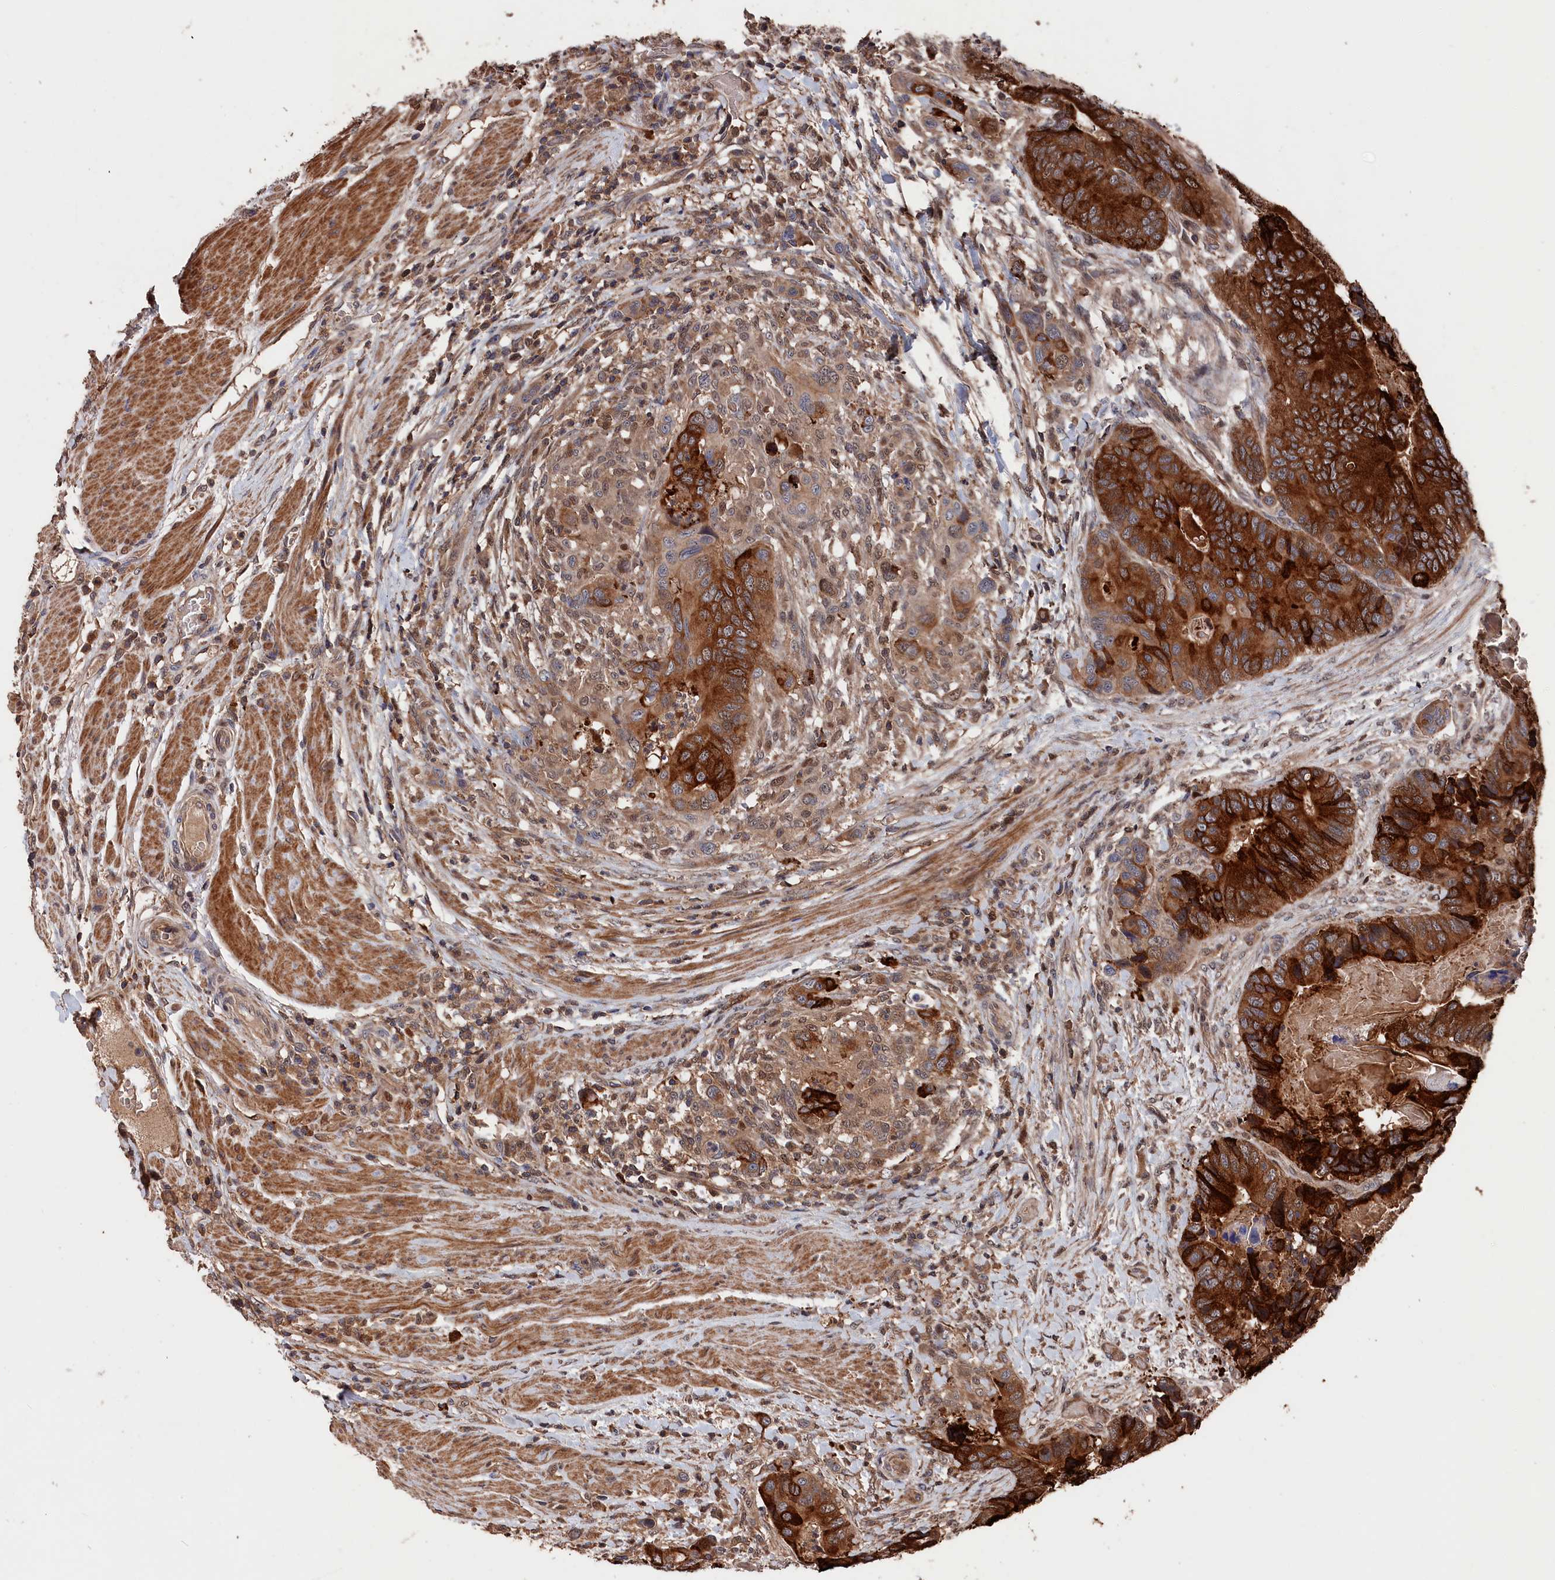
{"staining": {"intensity": "strong", "quantity": ">75%", "location": "cytoplasmic/membranous"}, "tissue": "colorectal cancer", "cell_type": "Tumor cells", "image_type": "cancer", "snomed": [{"axis": "morphology", "description": "Adenocarcinoma, NOS"}, {"axis": "topography", "description": "Colon"}], "caption": "An immunohistochemistry (IHC) photomicrograph of tumor tissue is shown. Protein staining in brown labels strong cytoplasmic/membranous positivity in adenocarcinoma (colorectal) within tumor cells.", "gene": "RMI2", "patient": {"sex": "male", "age": 84}}